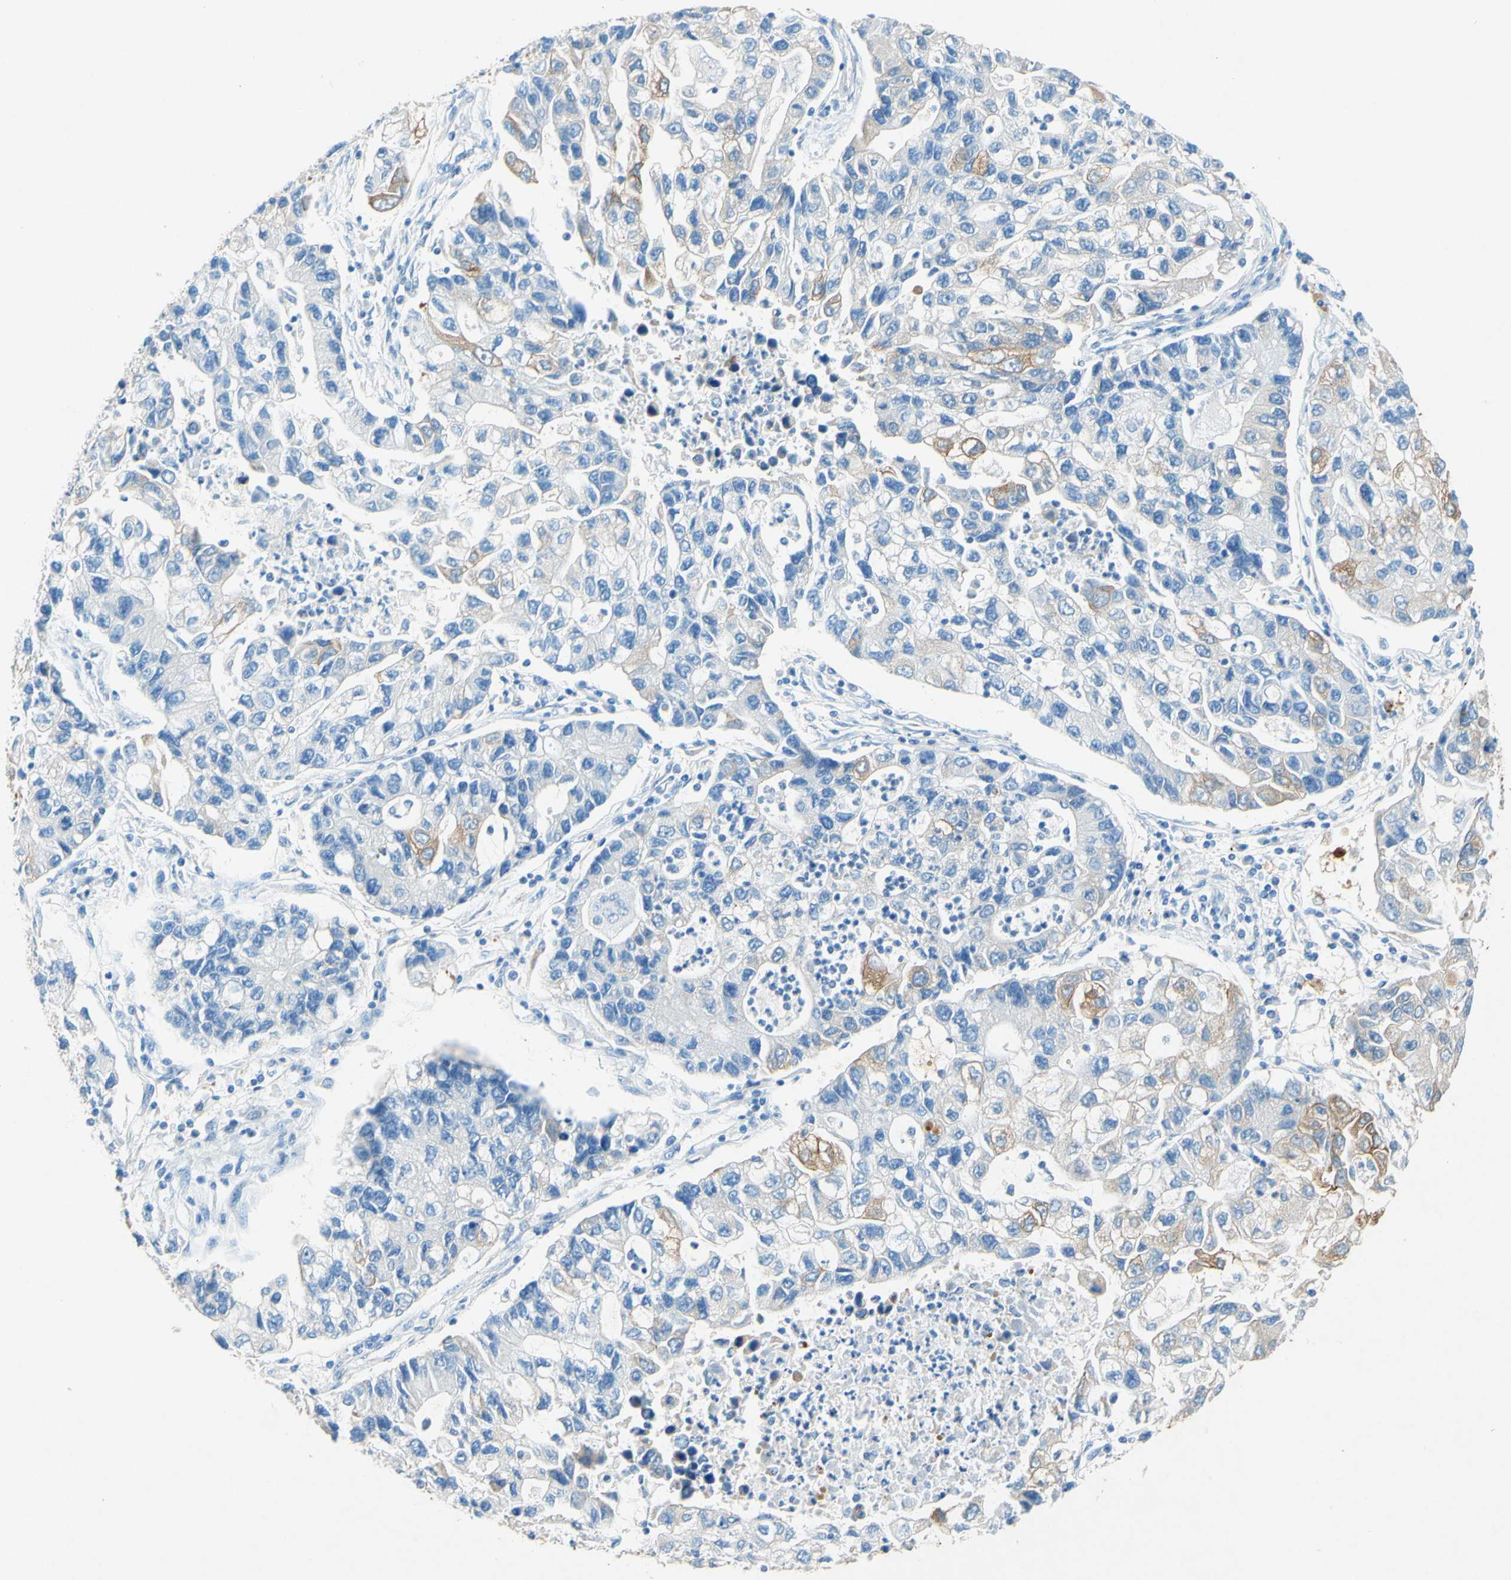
{"staining": {"intensity": "weak", "quantity": "<25%", "location": "cytoplasmic/membranous"}, "tissue": "lung cancer", "cell_type": "Tumor cells", "image_type": "cancer", "snomed": [{"axis": "morphology", "description": "Adenocarcinoma, NOS"}, {"axis": "topography", "description": "Lung"}], "caption": "A histopathology image of adenocarcinoma (lung) stained for a protein exhibits no brown staining in tumor cells.", "gene": "SLC46A1", "patient": {"sex": "female", "age": 51}}